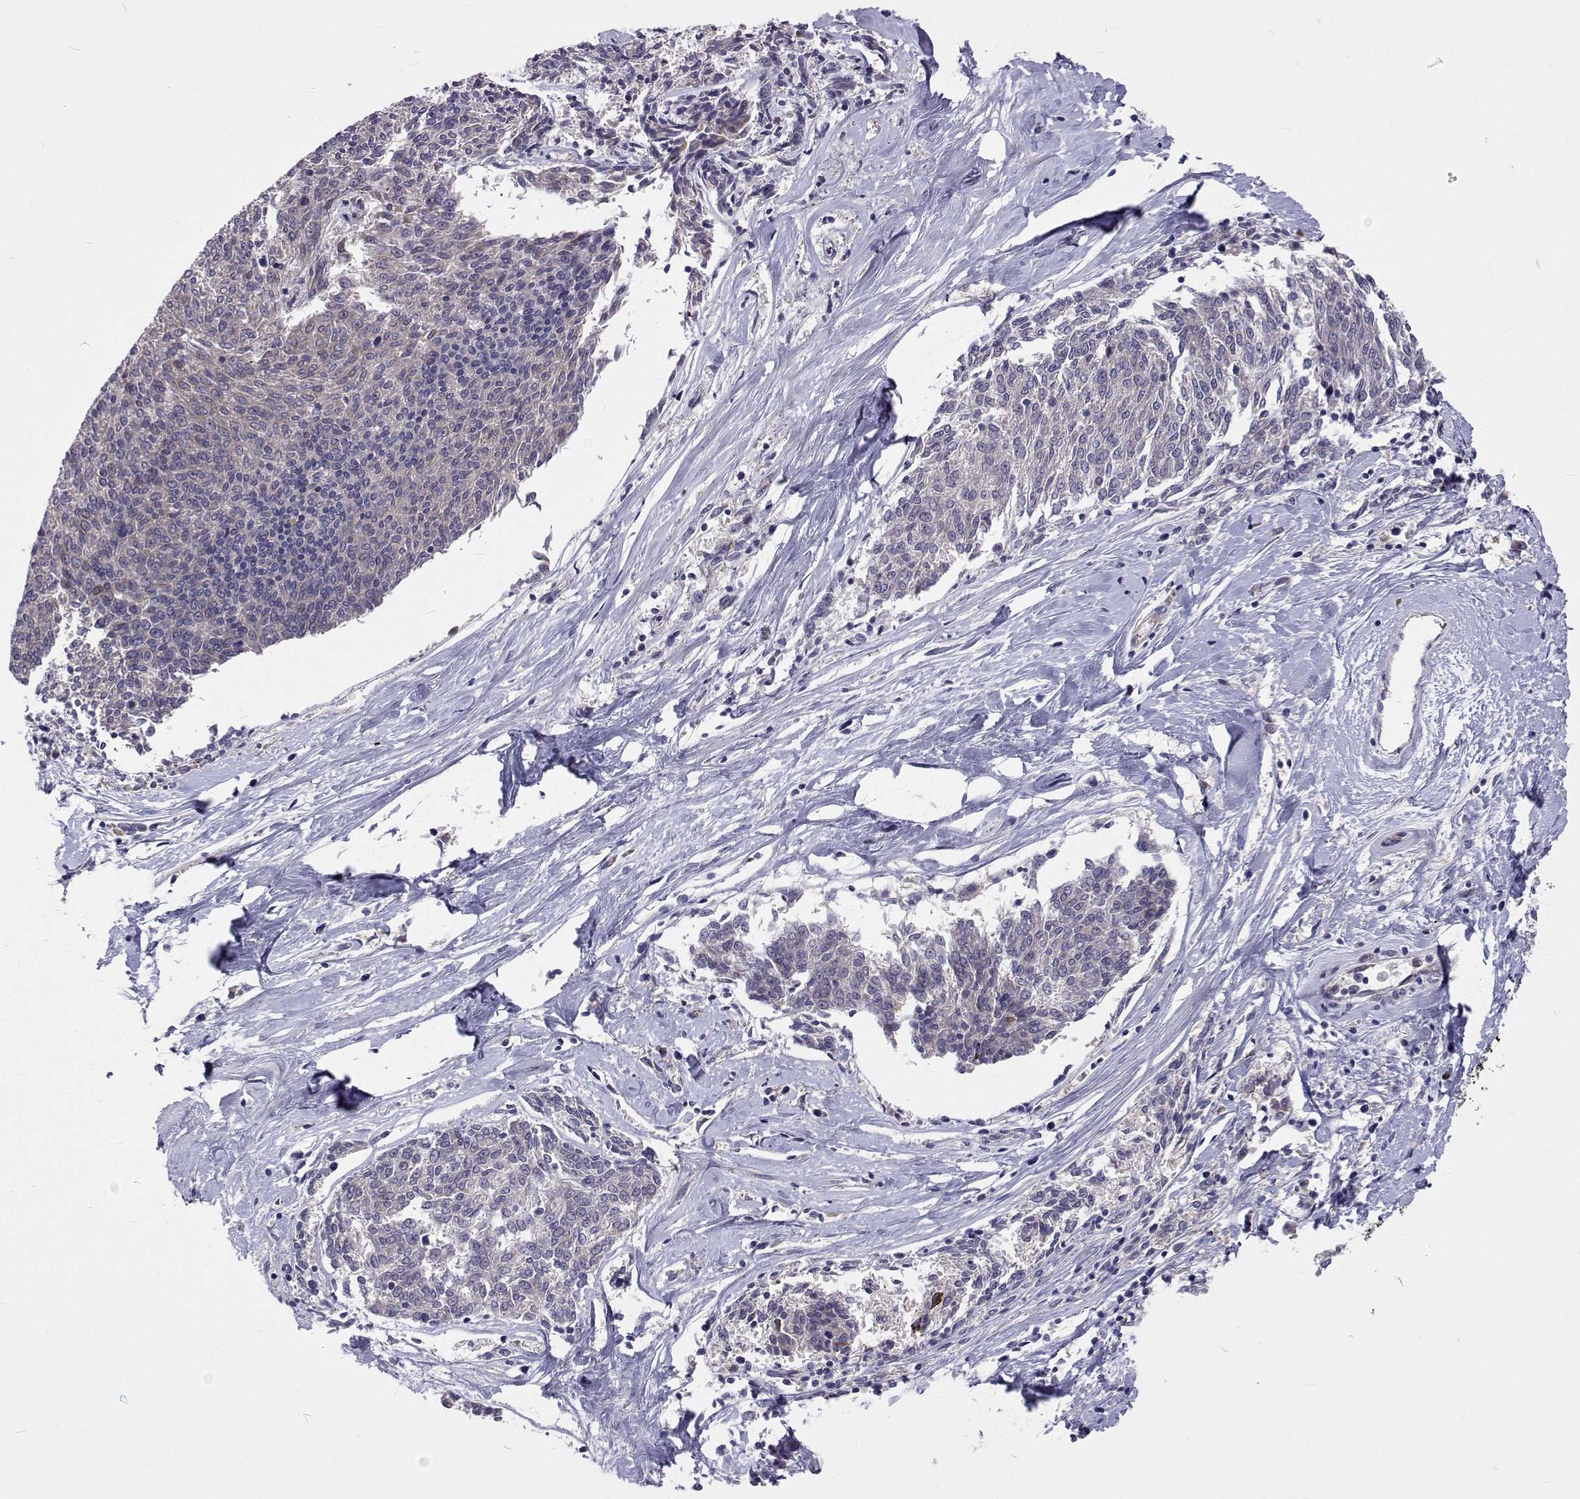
{"staining": {"intensity": "negative", "quantity": "none", "location": "none"}, "tissue": "melanoma", "cell_type": "Tumor cells", "image_type": "cancer", "snomed": [{"axis": "morphology", "description": "Malignant melanoma, NOS"}, {"axis": "topography", "description": "Skin"}], "caption": "Tumor cells are negative for brown protein staining in melanoma.", "gene": "DHTKD1", "patient": {"sex": "female", "age": 72}}